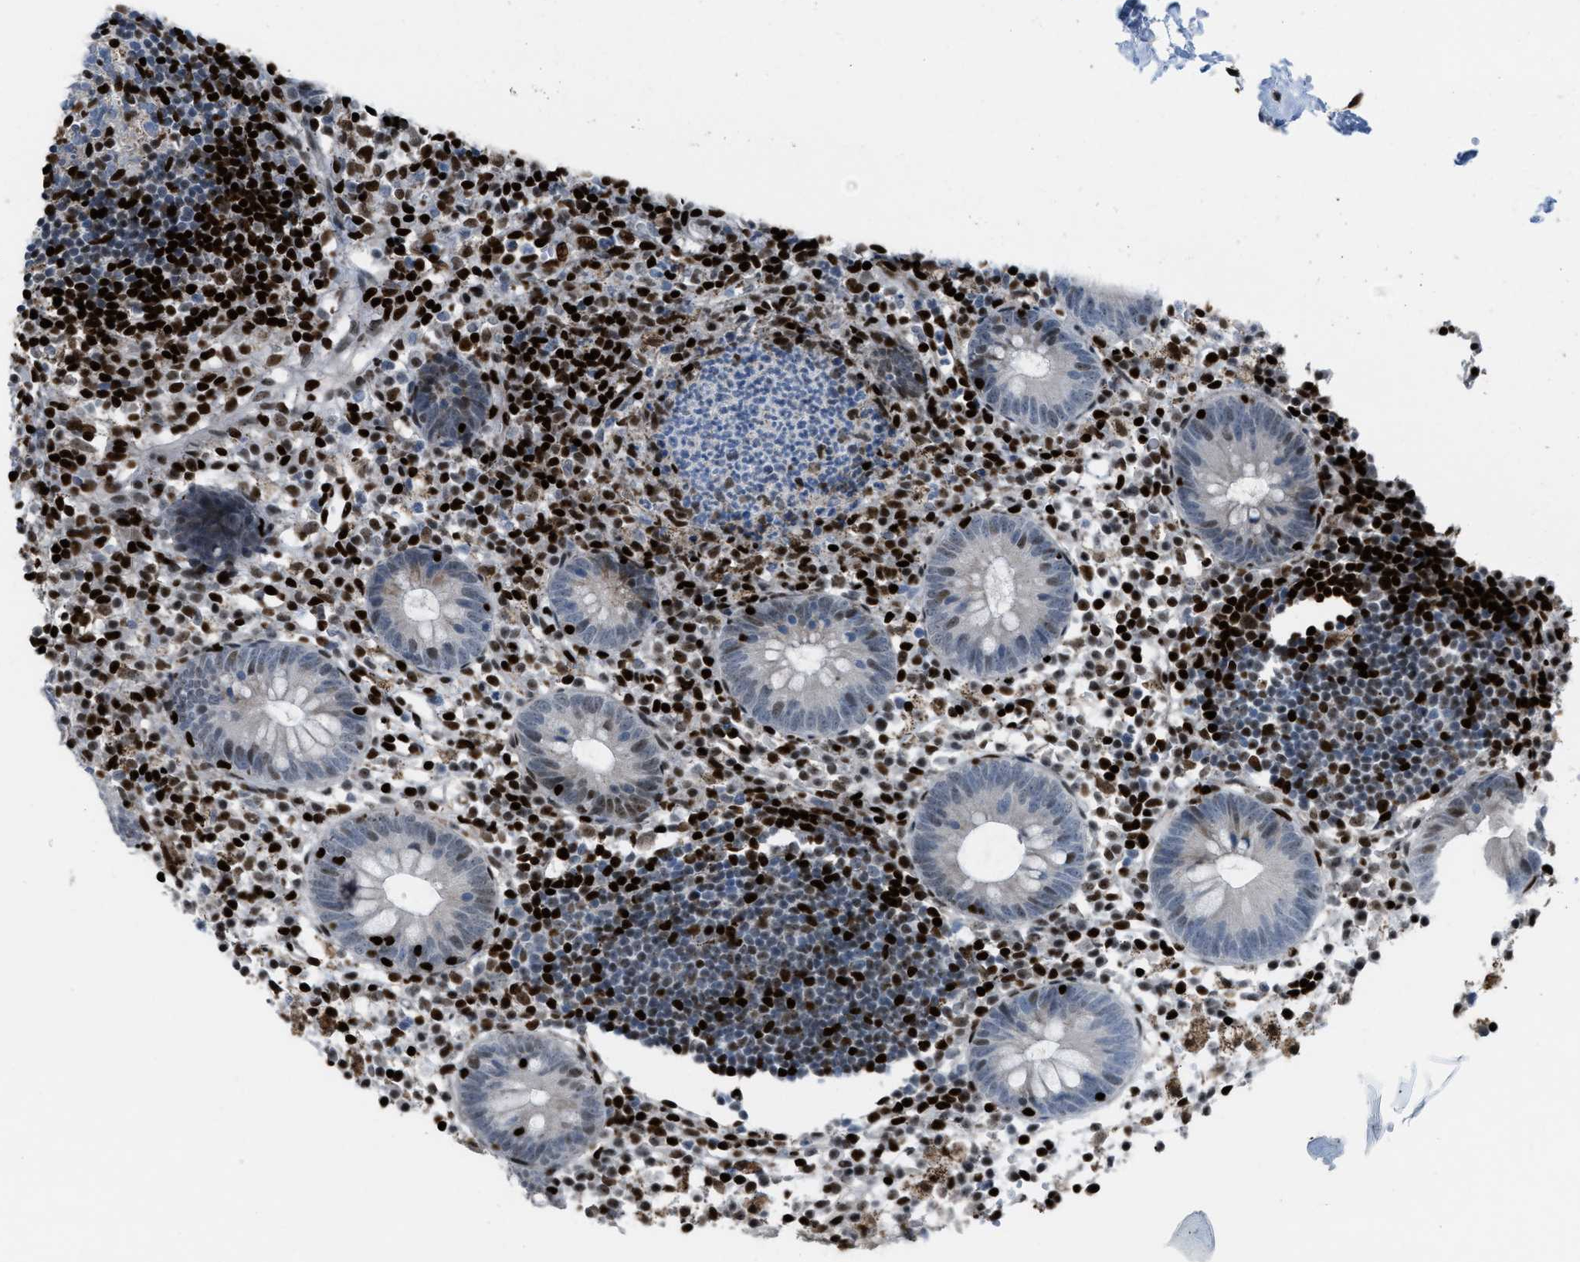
{"staining": {"intensity": "moderate", "quantity": "<25%", "location": "nuclear"}, "tissue": "appendix", "cell_type": "Glandular cells", "image_type": "normal", "snomed": [{"axis": "morphology", "description": "Normal tissue, NOS"}, {"axis": "topography", "description": "Appendix"}], "caption": "DAB immunohistochemical staining of unremarkable appendix demonstrates moderate nuclear protein staining in approximately <25% of glandular cells.", "gene": "SLFN5", "patient": {"sex": "female", "age": 20}}